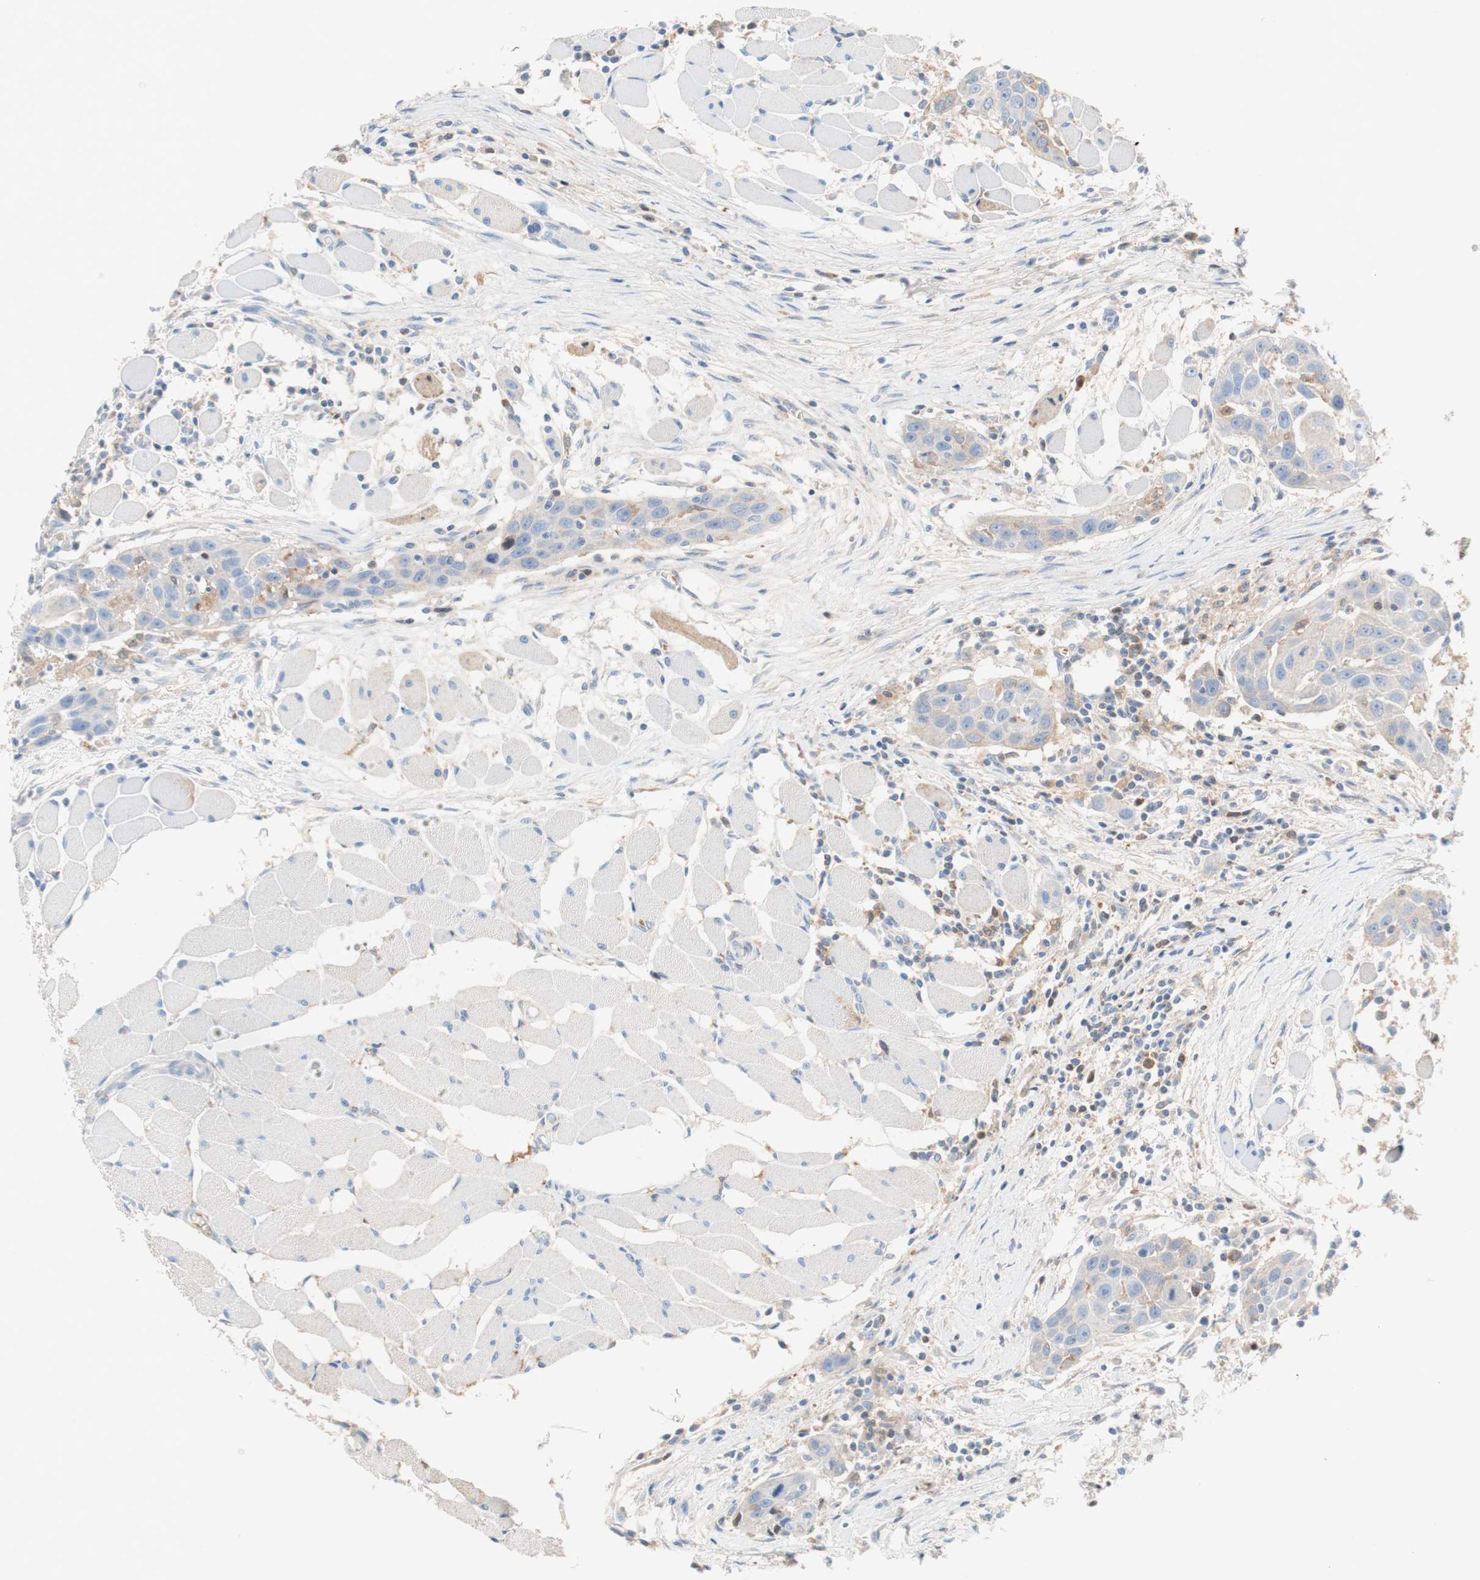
{"staining": {"intensity": "weak", "quantity": "<25%", "location": "cytoplasmic/membranous"}, "tissue": "head and neck cancer", "cell_type": "Tumor cells", "image_type": "cancer", "snomed": [{"axis": "morphology", "description": "Squamous cell carcinoma, NOS"}, {"axis": "topography", "description": "Oral tissue"}, {"axis": "topography", "description": "Head-Neck"}], "caption": "The immunohistochemistry (IHC) micrograph has no significant expression in tumor cells of squamous cell carcinoma (head and neck) tissue.", "gene": "RBP4", "patient": {"sex": "female", "age": 50}}